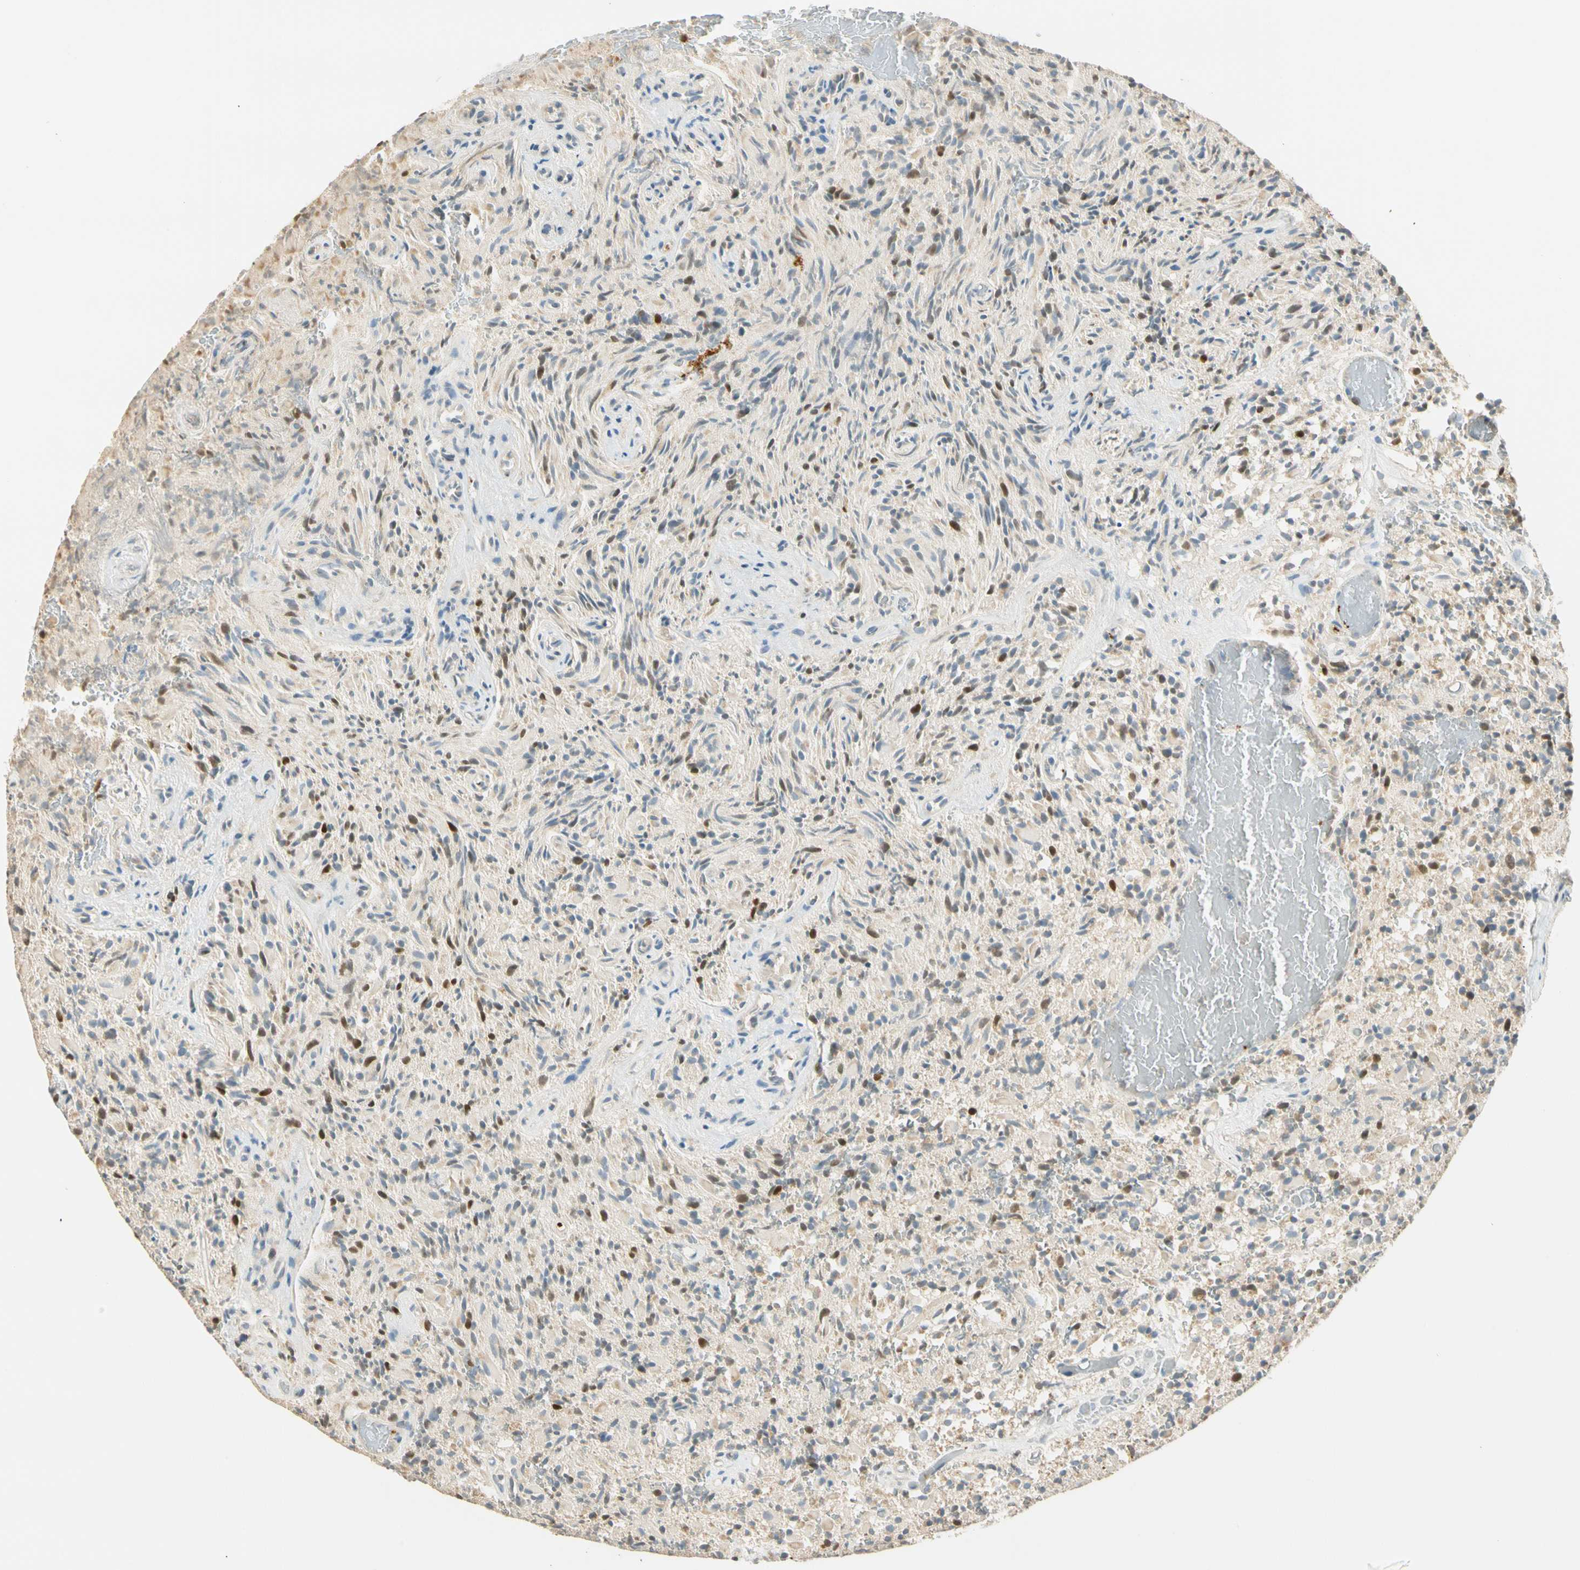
{"staining": {"intensity": "moderate", "quantity": "<25%", "location": "nuclear"}, "tissue": "glioma", "cell_type": "Tumor cells", "image_type": "cancer", "snomed": [{"axis": "morphology", "description": "Glioma, malignant, High grade"}, {"axis": "topography", "description": "Brain"}], "caption": "Immunohistochemical staining of malignant glioma (high-grade) shows low levels of moderate nuclear expression in about <25% of tumor cells. (Stains: DAB (3,3'-diaminobenzidine) in brown, nuclei in blue, Microscopy: brightfield microscopy at high magnification).", "gene": "RAD18", "patient": {"sex": "male", "age": 71}}